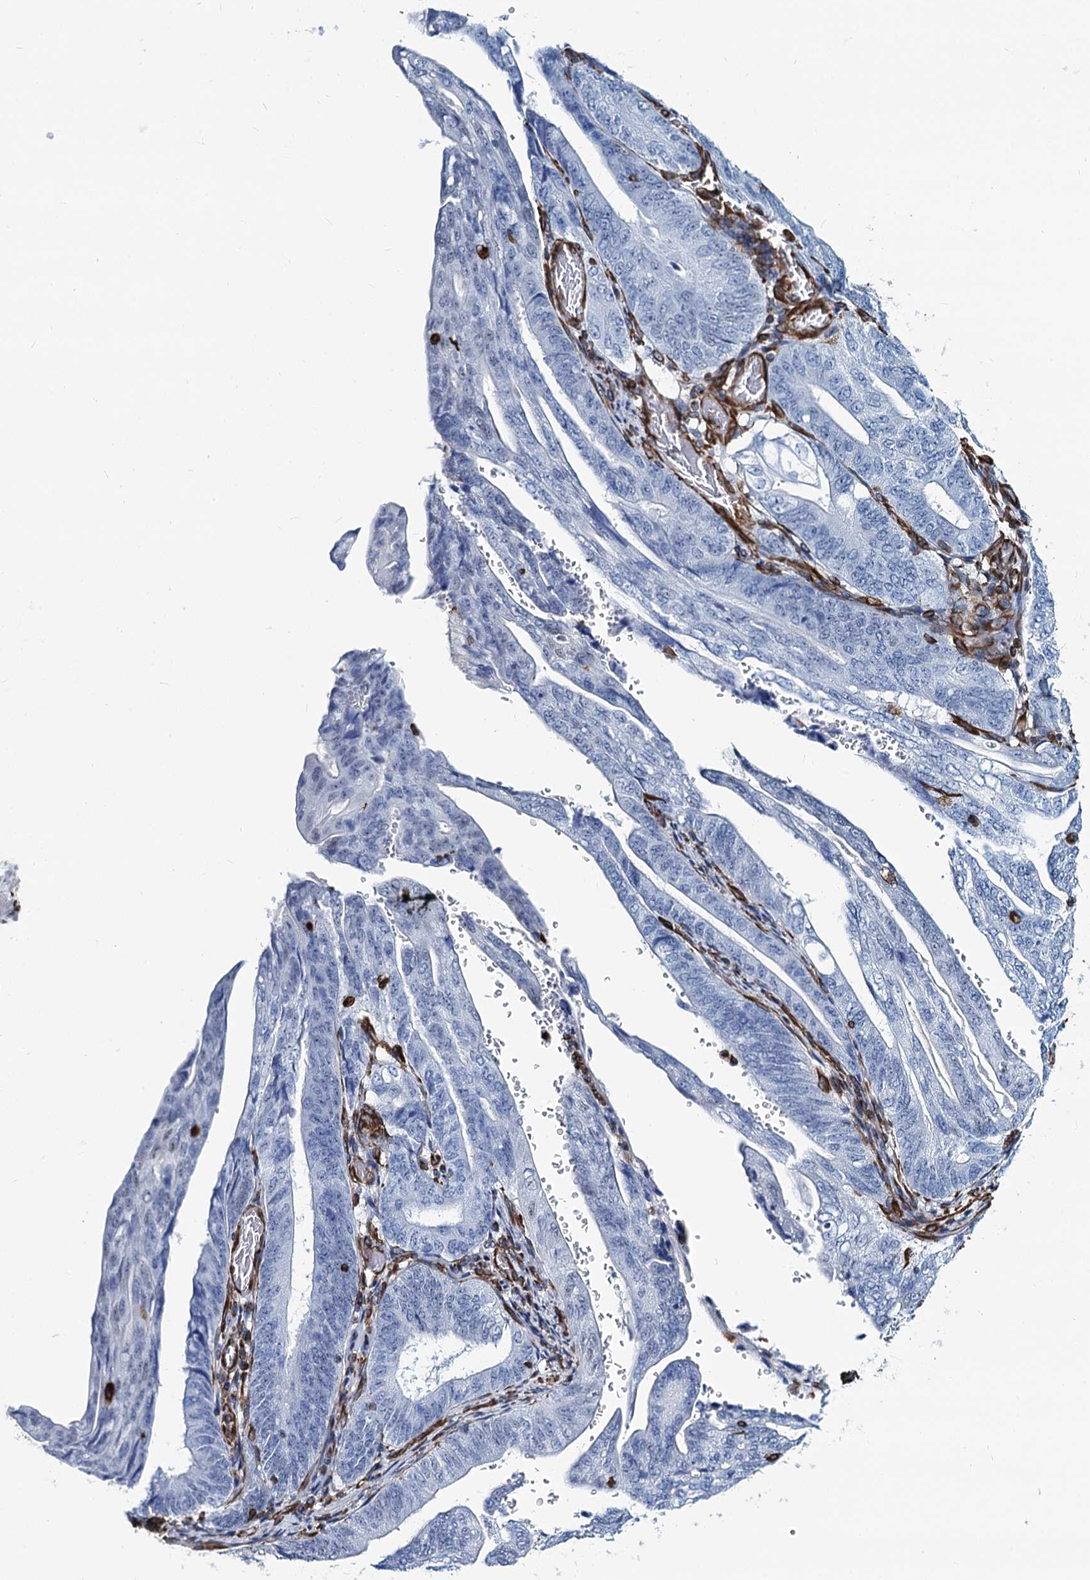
{"staining": {"intensity": "negative", "quantity": "none", "location": "none"}, "tissue": "stomach cancer", "cell_type": "Tumor cells", "image_type": "cancer", "snomed": [{"axis": "morphology", "description": "Adenocarcinoma, NOS"}, {"axis": "topography", "description": "Stomach"}], "caption": "DAB immunohistochemical staining of stomach adenocarcinoma demonstrates no significant expression in tumor cells.", "gene": "PGM2", "patient": {"sex": "female", "age": 73}}